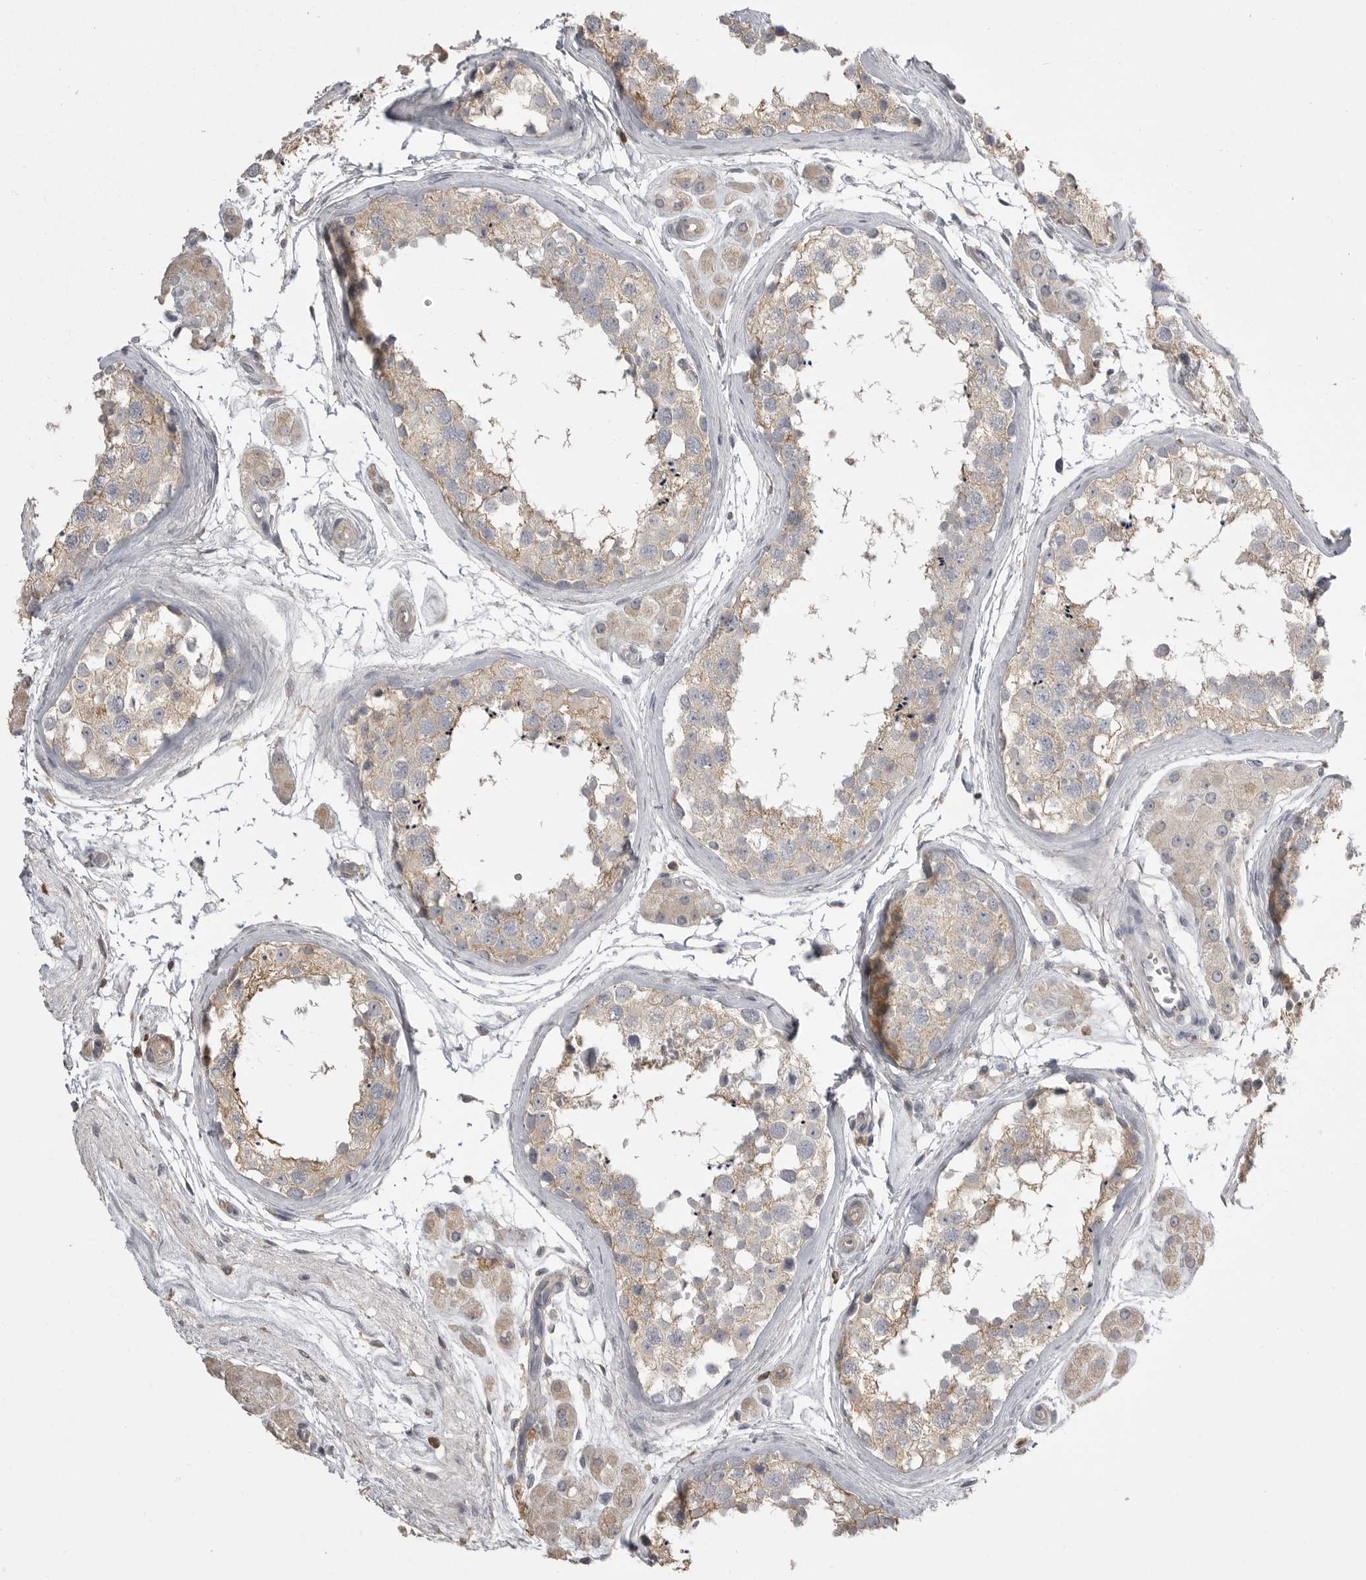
{"staining": {"intensity": "weak", "quantity": ">75%", "location": "cytoplasmic/membranous"}, "tissue": "testis", "cell_type": "Cells in seminiferous ducts", "image_type": "normal", "snomed": [{"axis": "morphology", "description": "Normal tissue, NOS"}, {"axis": "topography", "description": "Testis"}], "caption": "Immunohistochemistry of unremarkable testis shows low levels of weak cytoplasmic/membranous positivity in approximately >75% of cells in seminiferous ducts.", "gene": "CMTM6", "patient": {"sex": "male", "age": 56}}